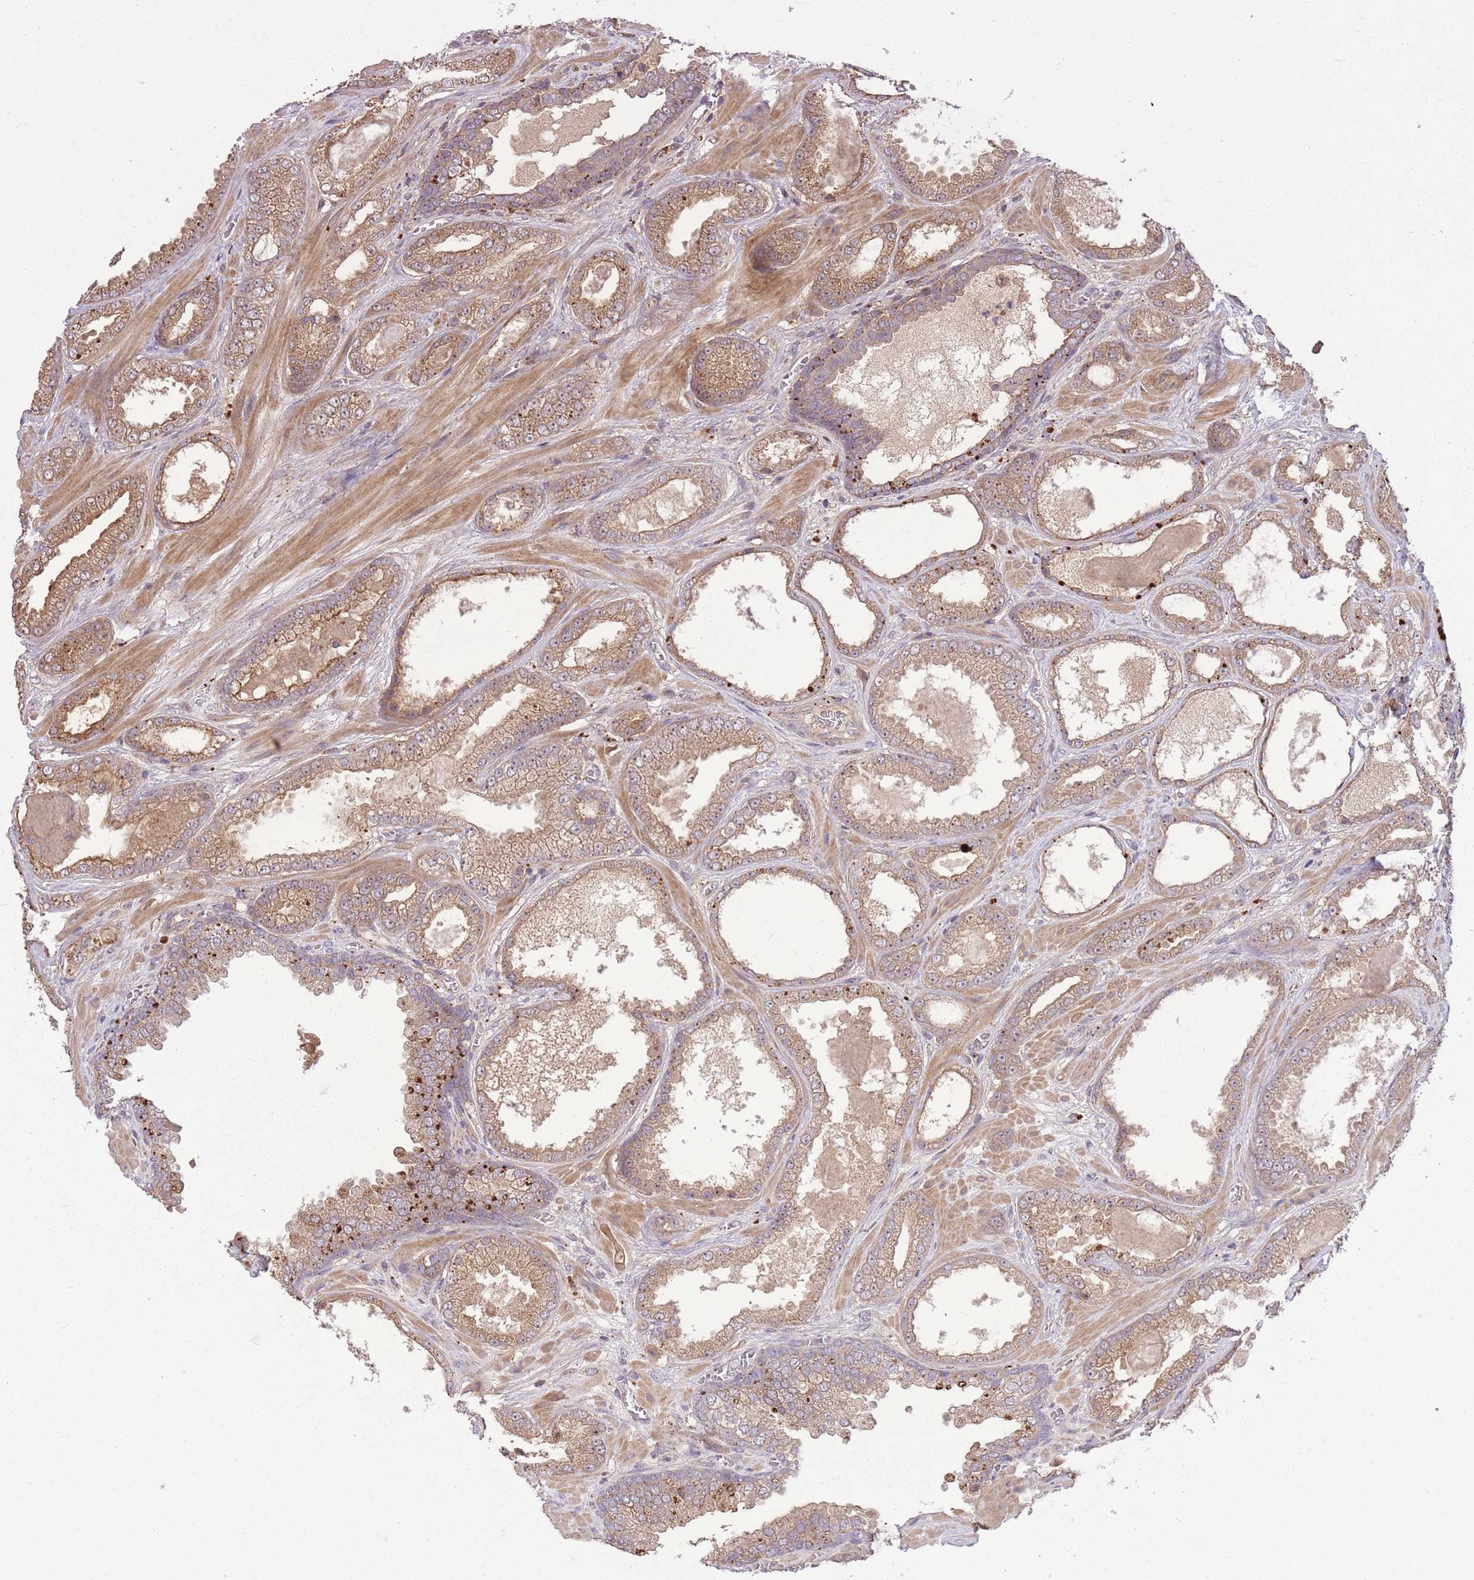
{"staining": {"intensity": "moderate", "quantity": ">75%", "location": "cytoplasmic/membranous"}, "tissue": "prostate cancer", "cell_type": "Tumor cells", "image_type": "cancer", "snomed": [{"axis": "morphology", "description": "Adenocarcinoma, Low grade"}, {"axis": "topography", "description": "Prostate"}], "caption": "A medium amount of moderate cytoplasmic/membranous positivity is seen in about >75% of tumor cells in prostate adenocarcinoma (low-grade) tissue.", "gene": "POLR3F", "patient": {"sex": "male", "age": 57}}